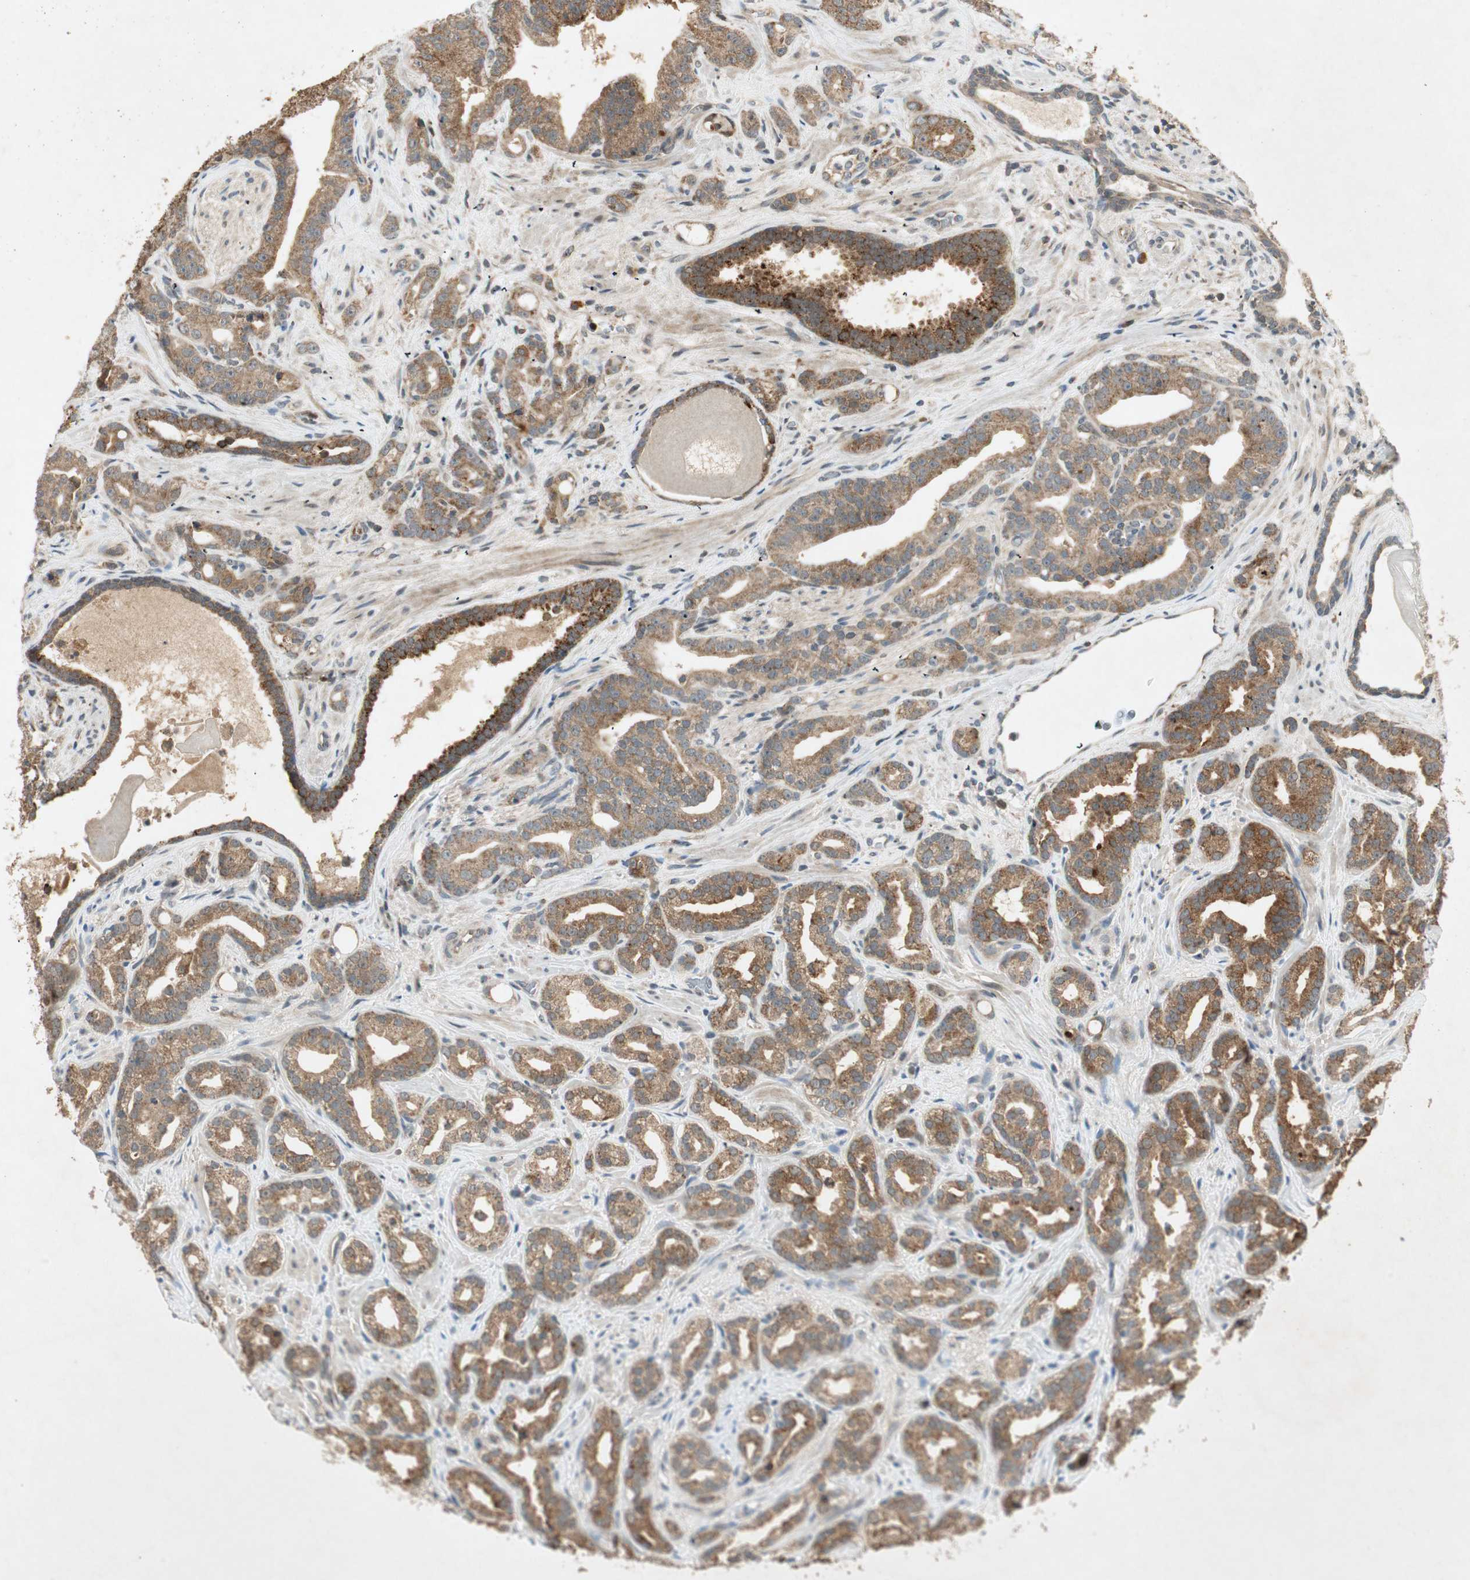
{"staining": {"intensity": "moderate", "quantity": ">75%", "location": "cytoplasmic/membranous"}, "tissue": "prostate cancer", "cell_type": "Tumor cells", "image_type": "cancer", "snomed": [{"axis": "morphology", "description": "Adenocarcinoma, Low grade"}, {"axis": "topography", "description": "Prostate"}], "caption": "An image of prostate cancer (low-grade adenocarcinoma) stained for a protein demonstrates moderate cytoplasmic/membranous brown staining in tumor cells.", "gene": "USP2", "patient": {"sex": "male", "age": 63}}